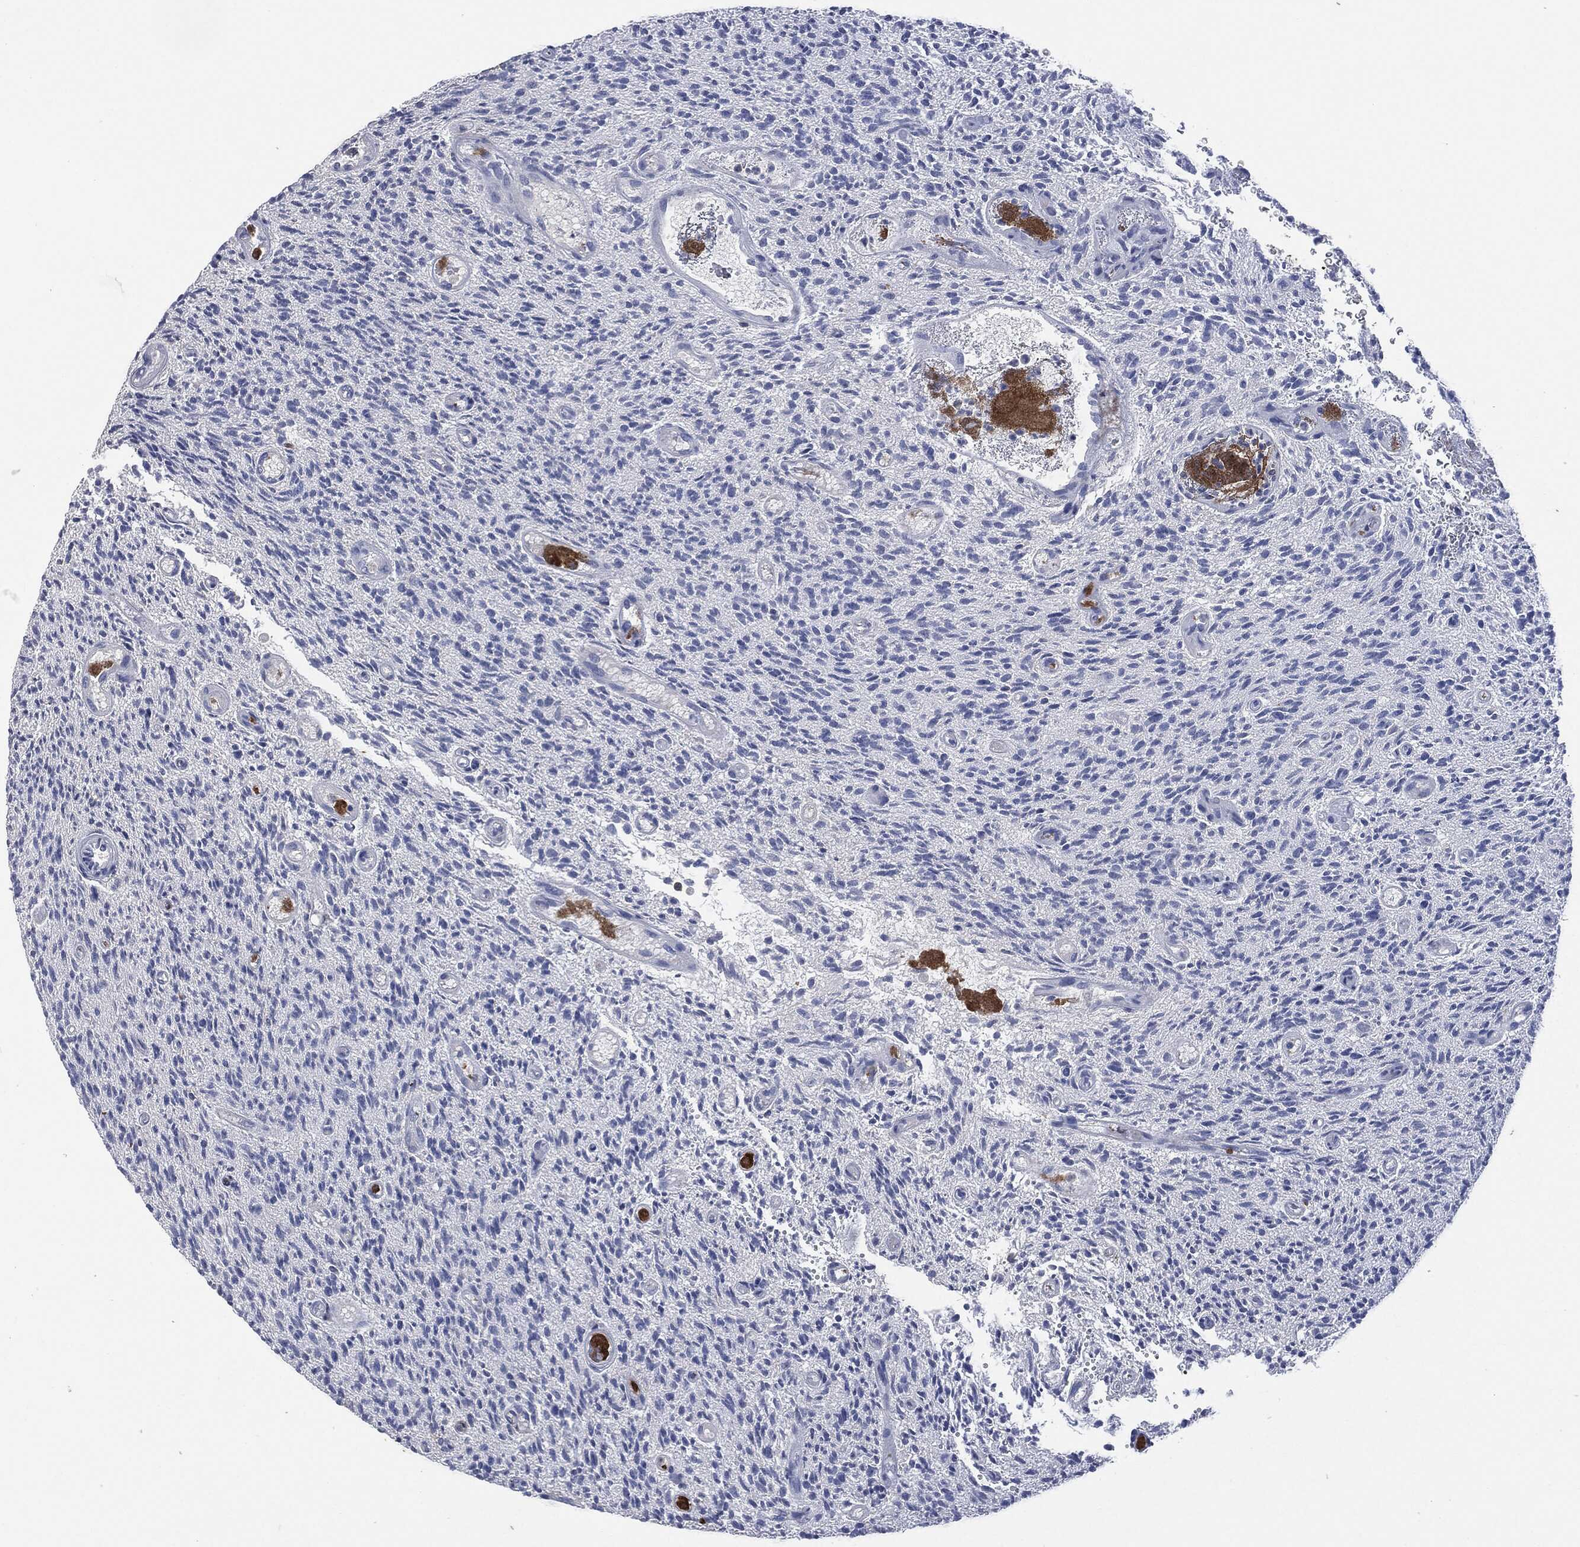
{"staining": {"intensity": "negative", "quantity": "none", "location": "none"}, "tissue": "glioma", "cell_type": "Tumor cells", "image_type": "cancer", "snomed": [{"axis": "morphology", "description": "Glioma, malignant, High grade"}, {"axis": "topography", "description": "Brain"}], "caption": "This is an IHC micrograph of human high-grade glioma (malignant). There is no positivity in tumor cells.", "gene": "CD33", "patient": {"sex": "male", "age": 64}}